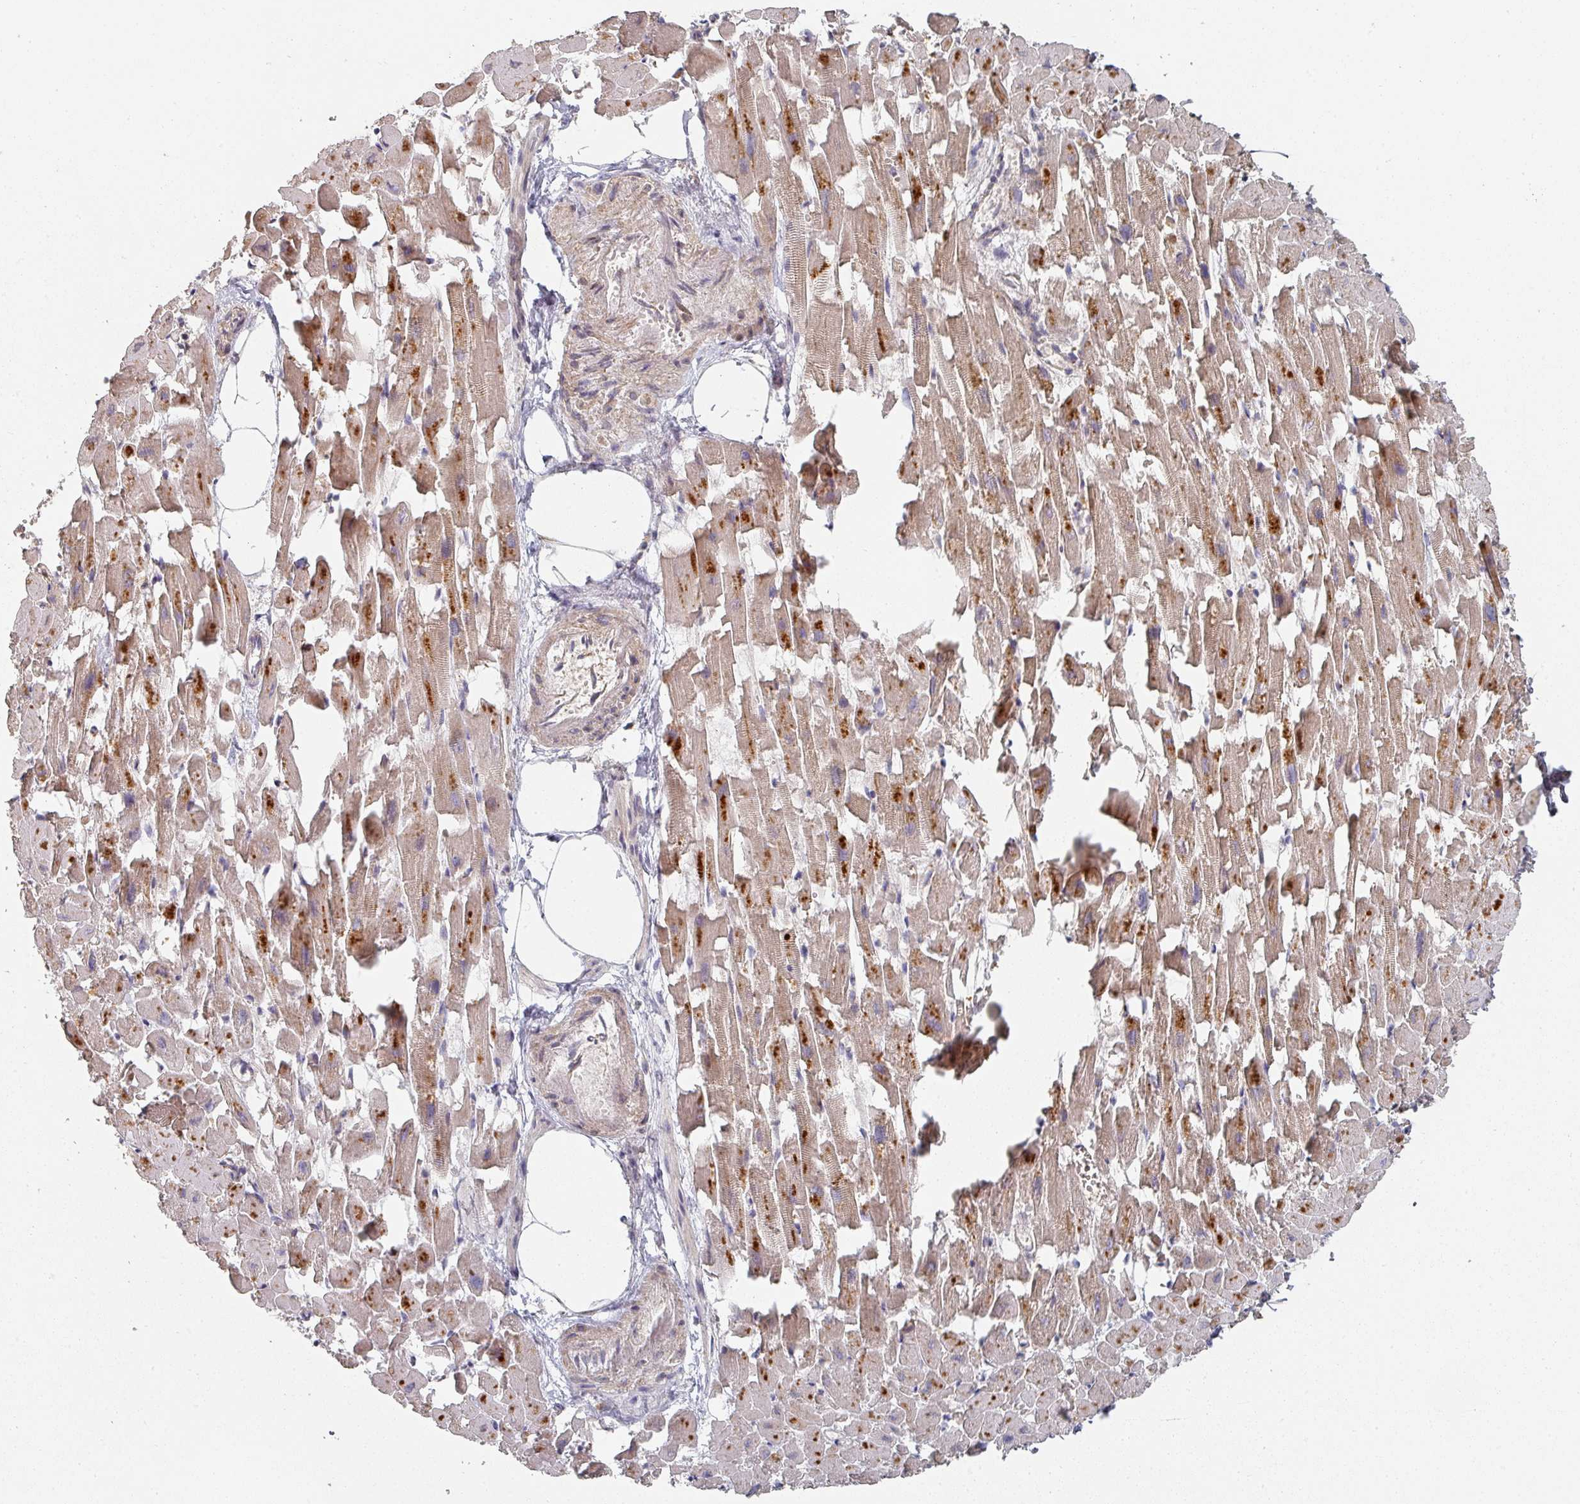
{"staining": {"intensity": "moderate", "quantity": ">75%", "location": "cytoplasmic/membranous"}, "tissue": "heart muscle", "cell_type": "Cardiomyocytes", "image_type": "normal", "snomed": [{"axis": "morphology", "description": "Normal tissue, NOS"}, {"axis": "topography", "description": "Heart"}], "caption": "DAB immunohistochemical staining of unremarkable human heart muscle demonstrates moderate cytoplasmic/membranous protein expression in approximately >75% of cardiomyocytes. (brown staining indicates protein expression, while blue staining denotes nuclei).", "gene": "ENSG00000249773", "patient": {"sex": "female", "age": 64}}